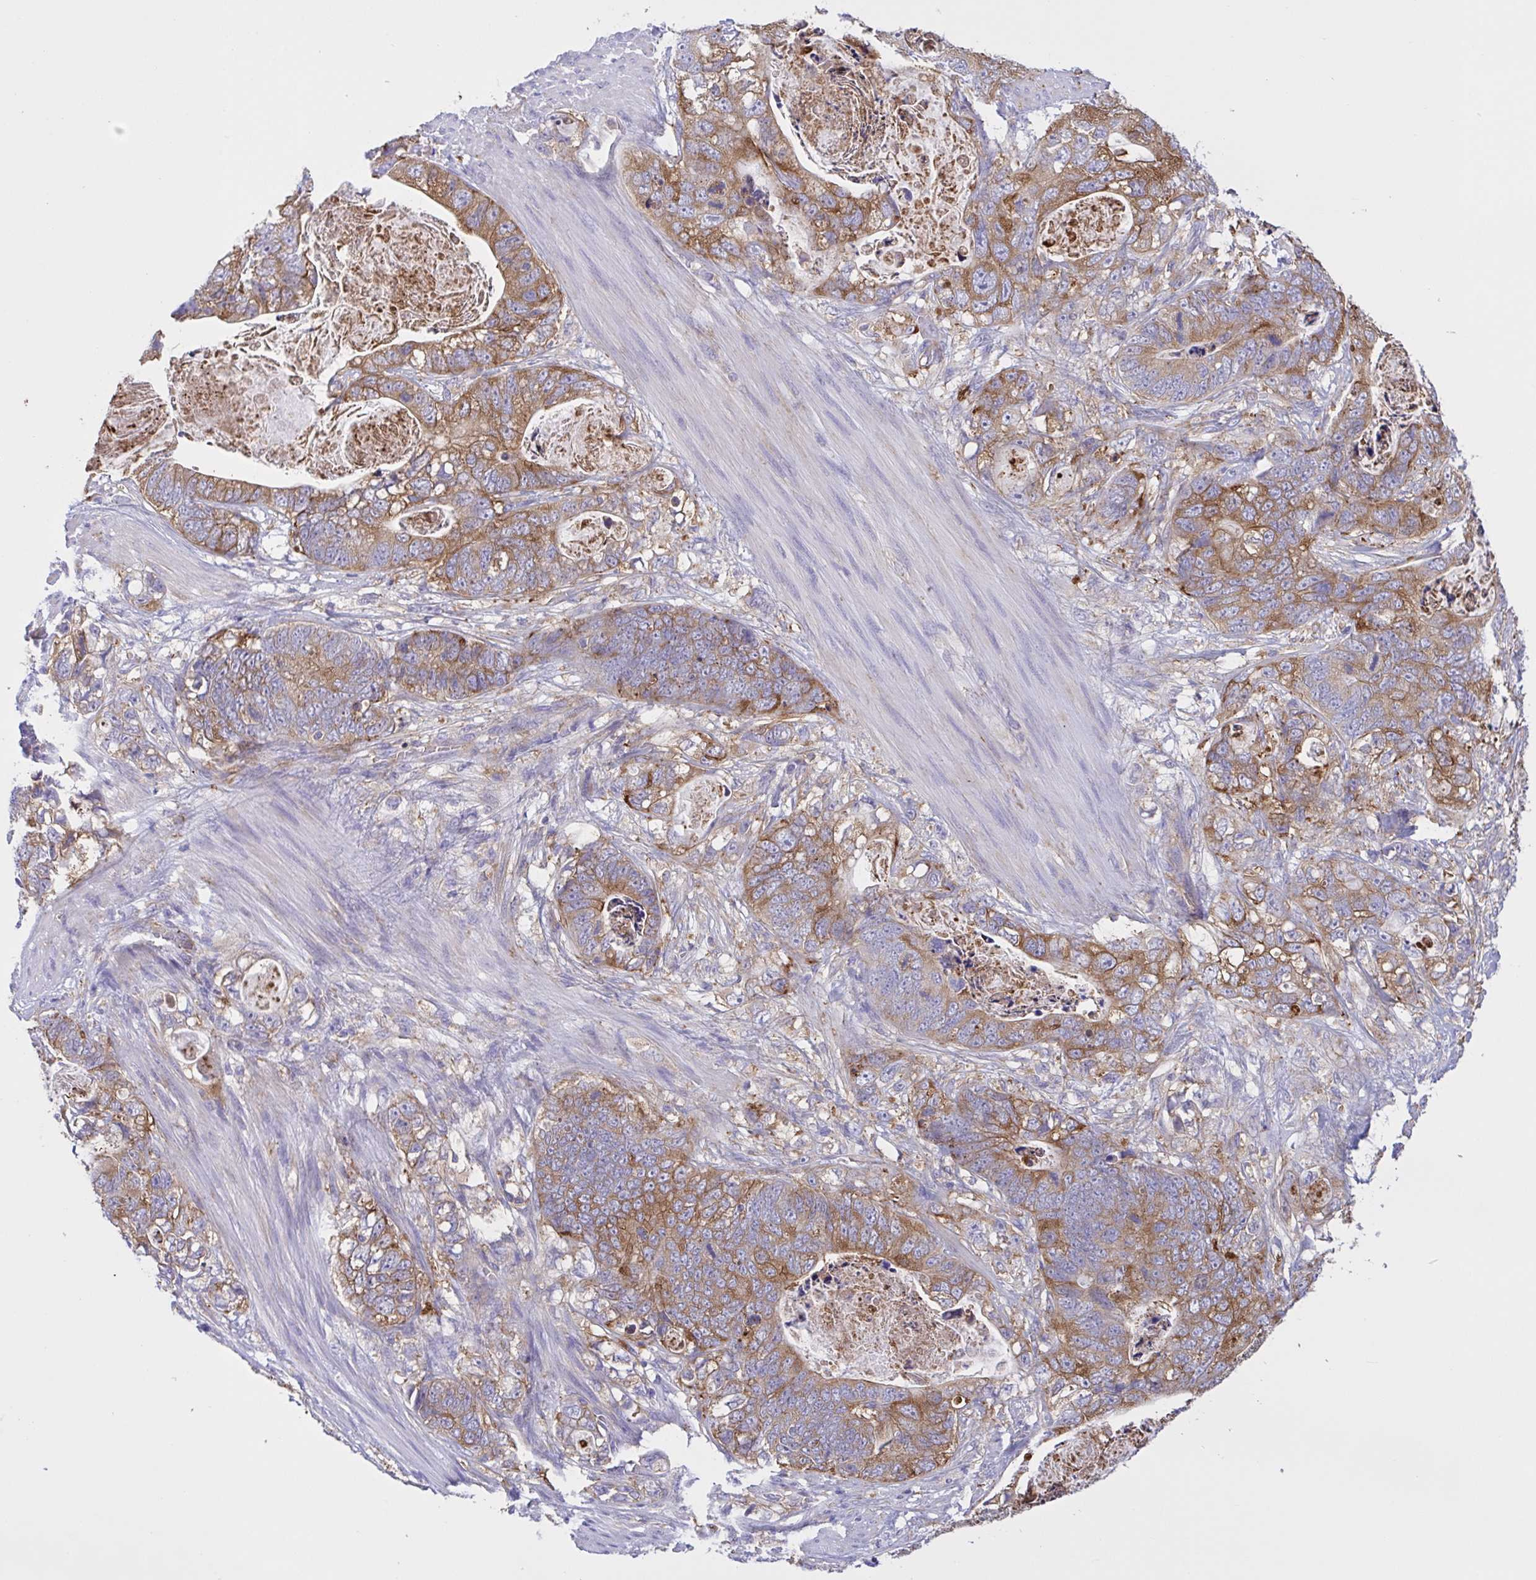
{"staining": {"intensity": "moderate", "quantity": ">75%", "location": "cytoplasmic/membranous"}, "tissue": "stomach cancer", "cell_type": "Tumor cells", "image_type": "cancer", "snomed": [{"axis": "morphology", "description": "Normal tissue, NOS"}, {"axis": "morphology", "description": "Adenocarcinoma, NOS"}, {"axis": "topography", "description": "Stomach"}], "caption": "High-power microscopy captured an immunohistochemistry (IHC) photomicrograph of adenocarcinoma (stomach), revealing moderate cytoplasmic/membranous expression in about >75% of tumor cells. The staining was performed using DAB (3,3'-diaminobenzidine) to visualize the protein expression in brown, while the nuclei were stained in blue with hematoxylin (Magnification: 20x).", "gene": "OR51M1", "patient": {"sex": "female", "age": 89}}